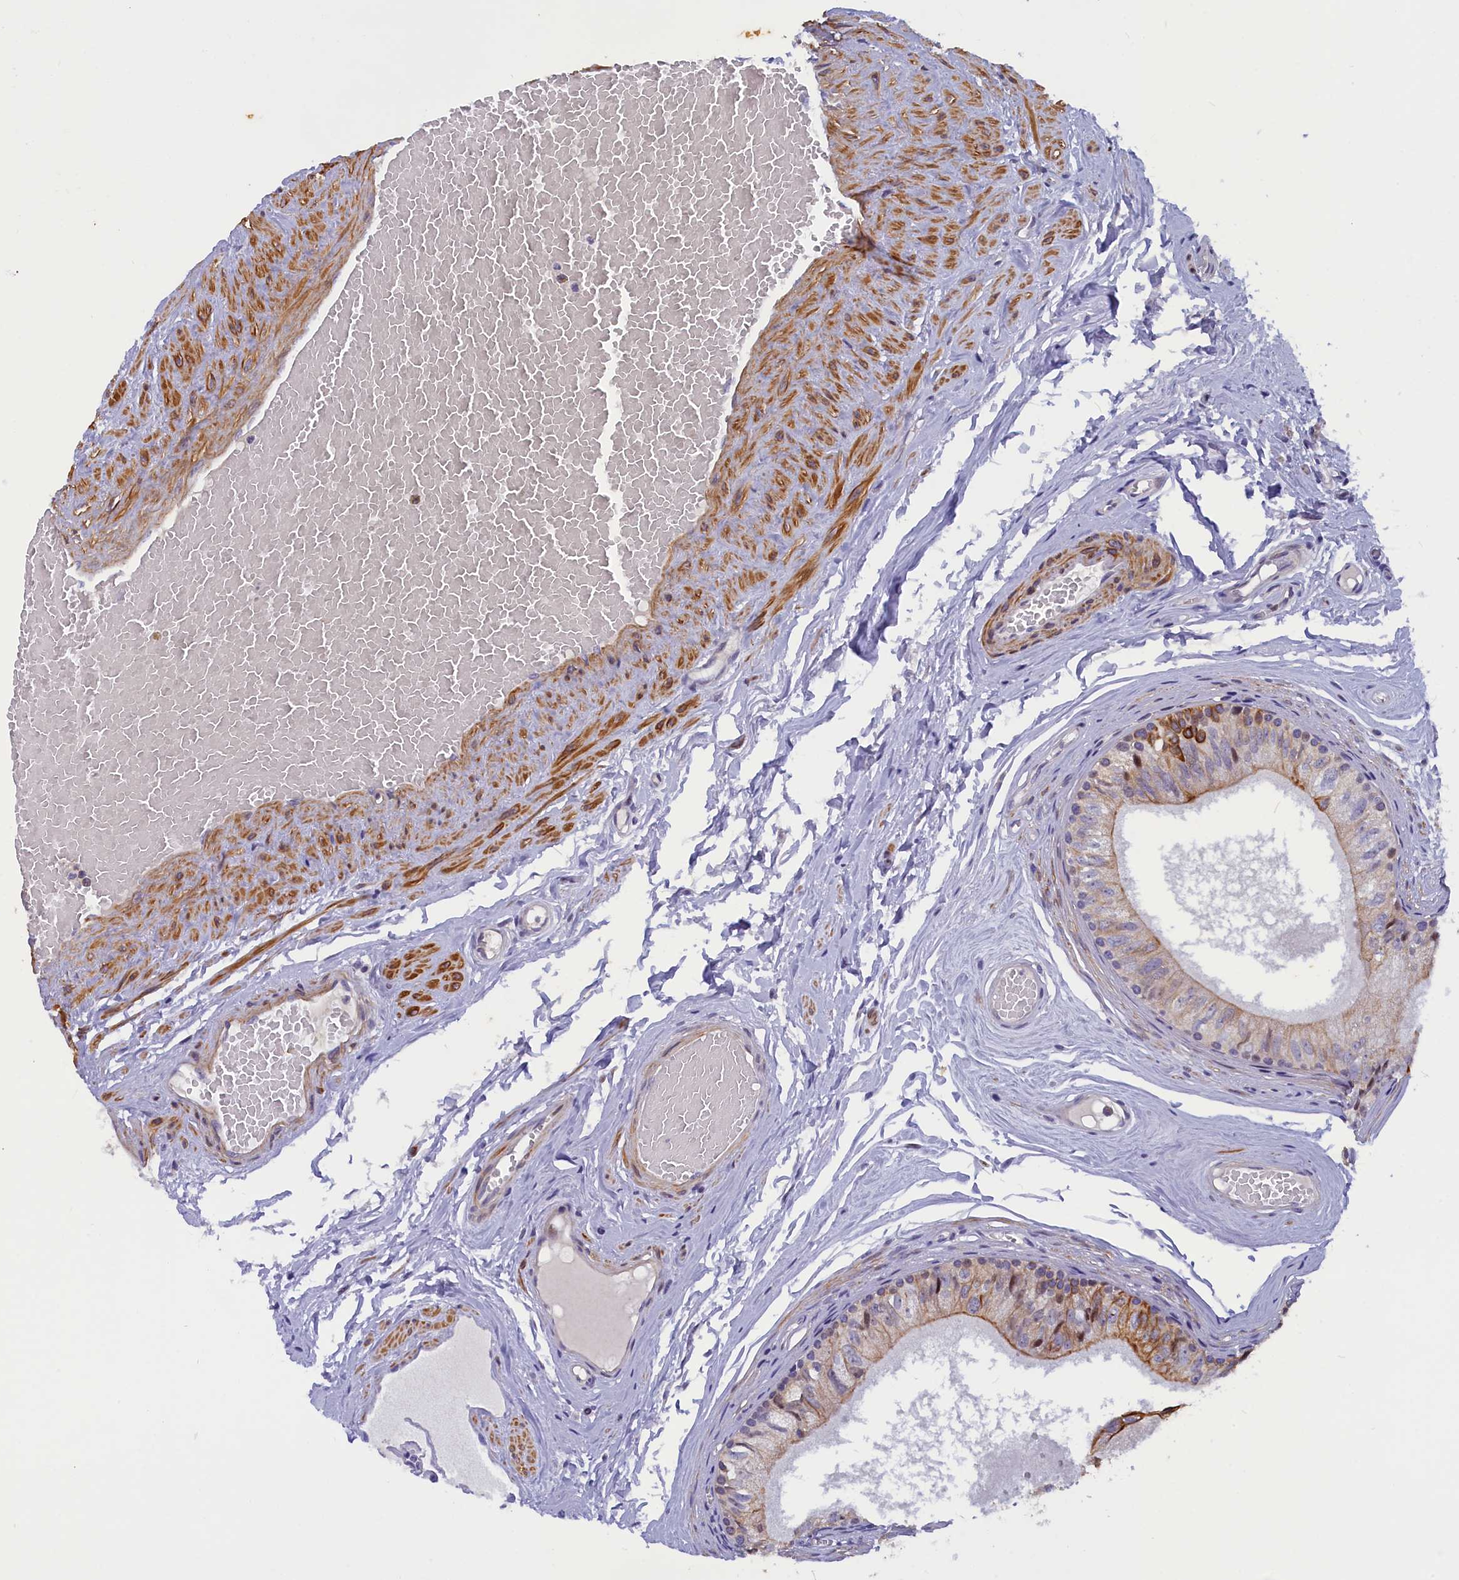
{"staining": {"intensity": "strong", "quantity": "<25%", "location": "cytoplasmic/membranous"}, "tissue": "epididymis", "cell_type": "Glandular cells", "image_type": "normal", "snomed": [{"axis": "morphology", "description": "Normal tissue, NOS"}, {"axis": "topography", "description": "Epididymis"}], "caption": "Immunohistochemical staining of normal epididymis exhibits strong cytoplasmic/membranous protein positivity in approximately <25% of glandular cells. (IHC, brightfield microscopy, high magnification).", "gene": "ANKRD34B", "patient": {"sex": "male", "age": 79}}